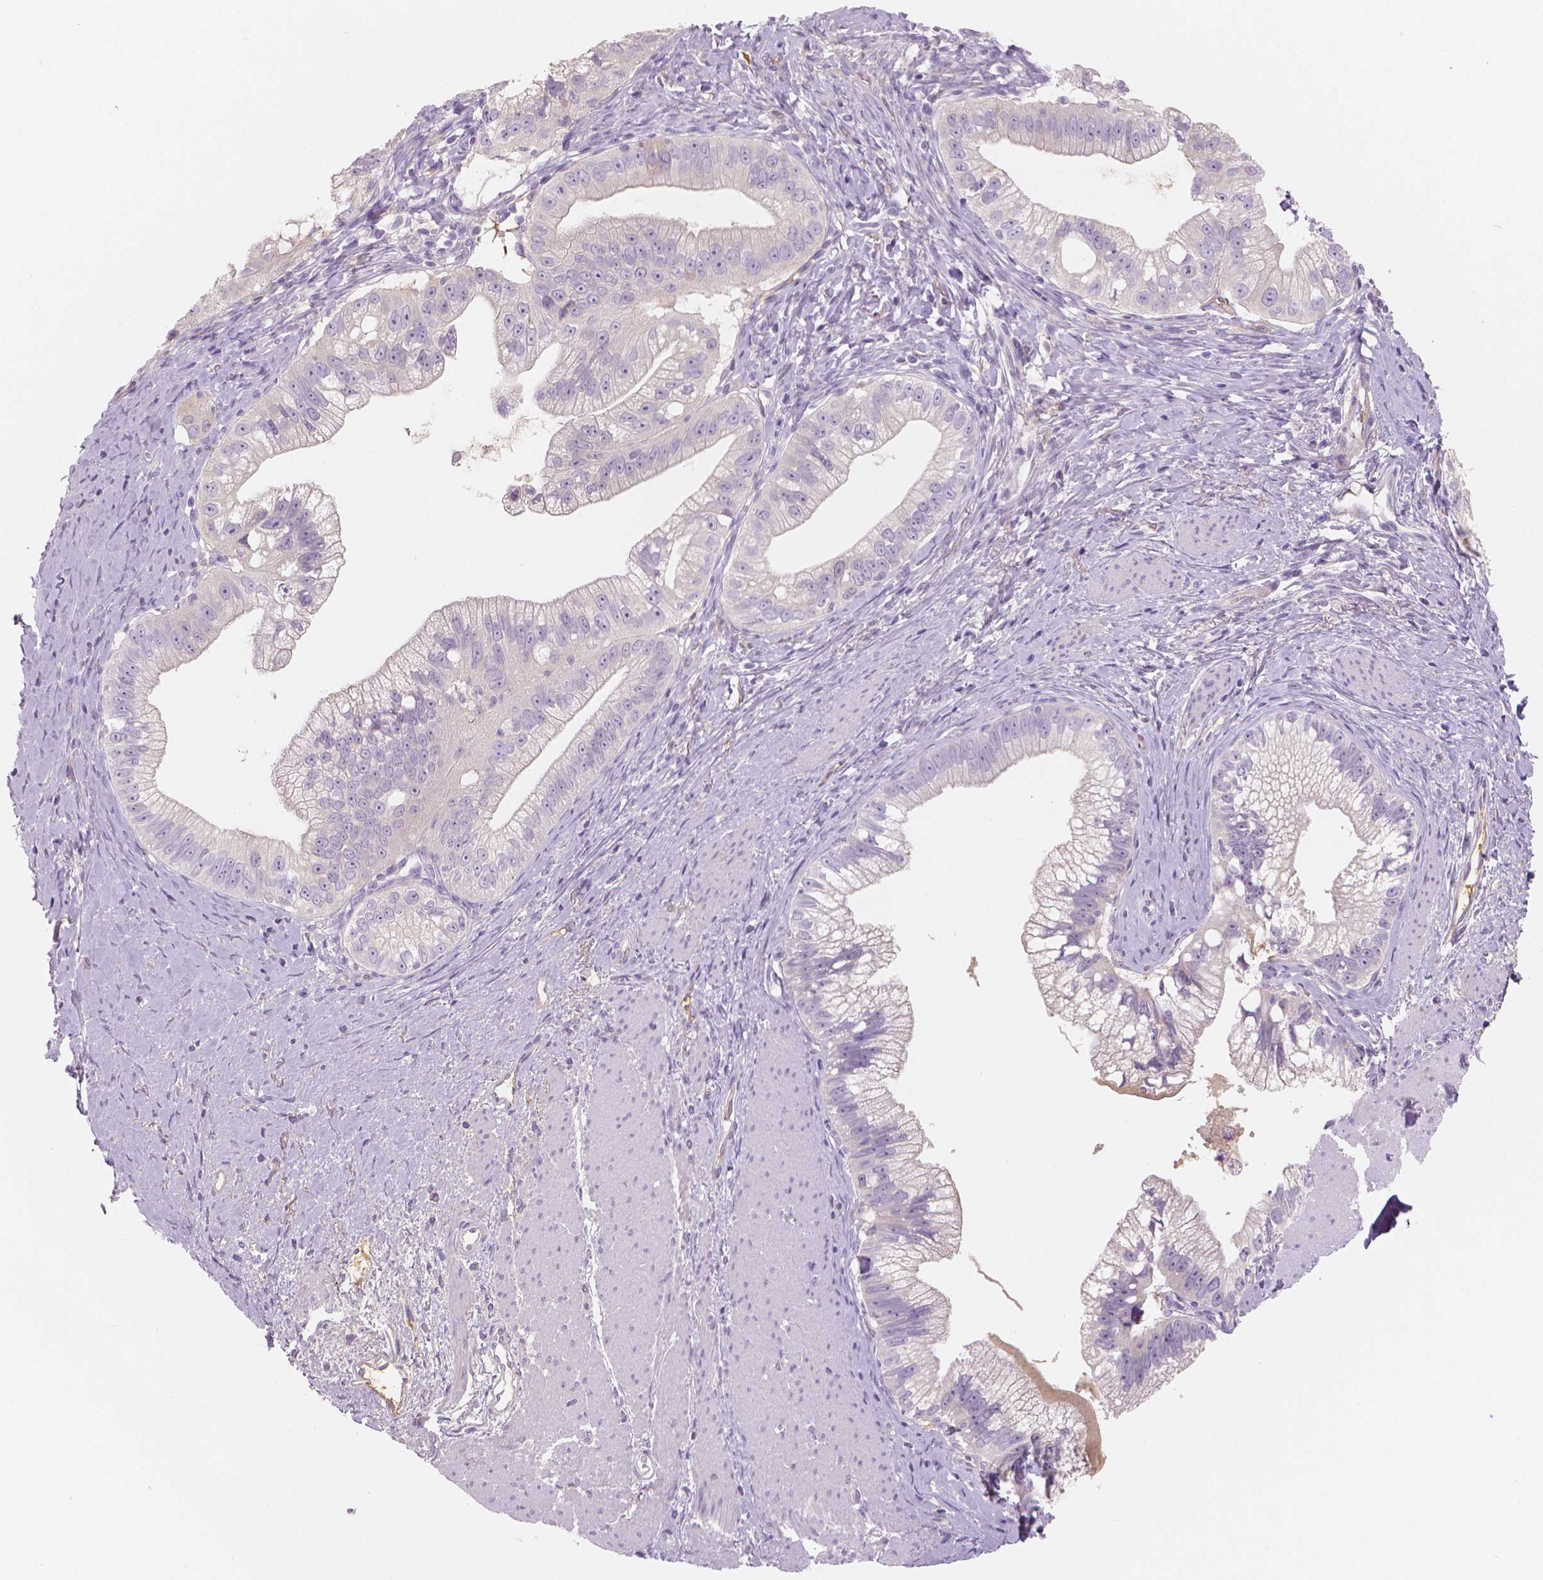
{"staining": {"intensity": "negative", "quantity": "none", "location": "none"}, "tissue": "pancreatic cancer", "cell_type": "Tumor cells", "image_type": "cancer", "snomed": [{"axis": "morphology", "description": "Adenocarcinoma, NOS"}, {"axis": "topography", "description": "Pancreas"}], "caption": "DAB immunohistochemical staining of human adenocarcinoma (pancreatic) displays no significant staining in tumor cells.", "gene": "APOA4", "patient": {"sex": "male", "age": 70}}